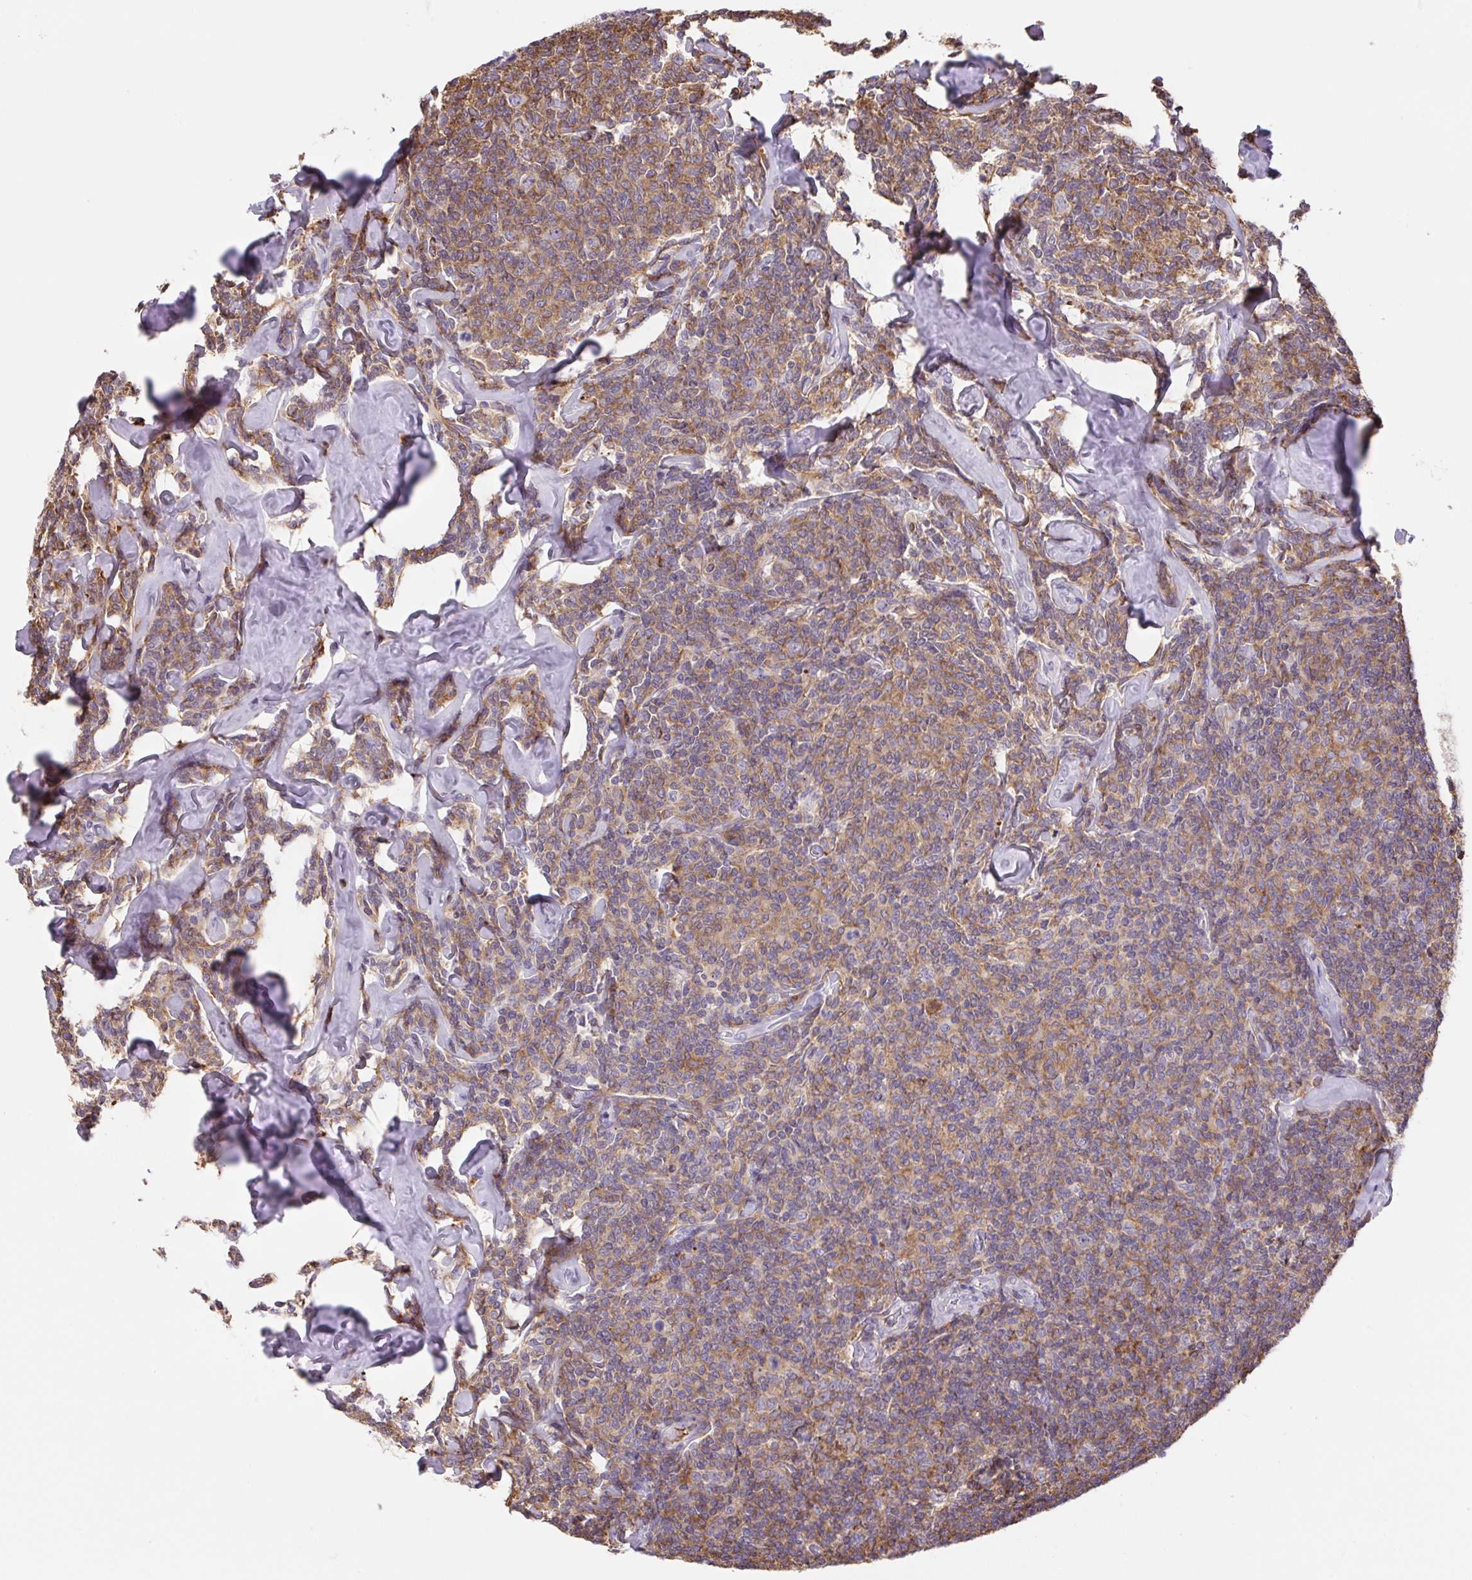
{"staining": {"intensity": "weak", "quantity": "25%-75%", "location": "cytoplasmic/membranous"}, "tissue": "lymphoma", "cell_type": "Tumor cells", "image_type": "cancer", "snomed": [{"axis": "morphology", "description": "Malignant lymphoma, non-Hodgkin's type, Low grade"}, {"axis": "topography", "description": "Lymph node"}], "caption": "IHC (DAB (3,3'-diaminobenzidine)) staining of lymphoma displays weak cytoplasmic/membranous protein positivity in about 25%-75% of tumor cells. The staining was performed using DAB (3,3'-diaminobenzidine), with brown indicating positive protein expression. Nuclei are stained blue with hematoxylin.", "gene": "TPRG1", "patient": {"sex": "female", "age": 56}}